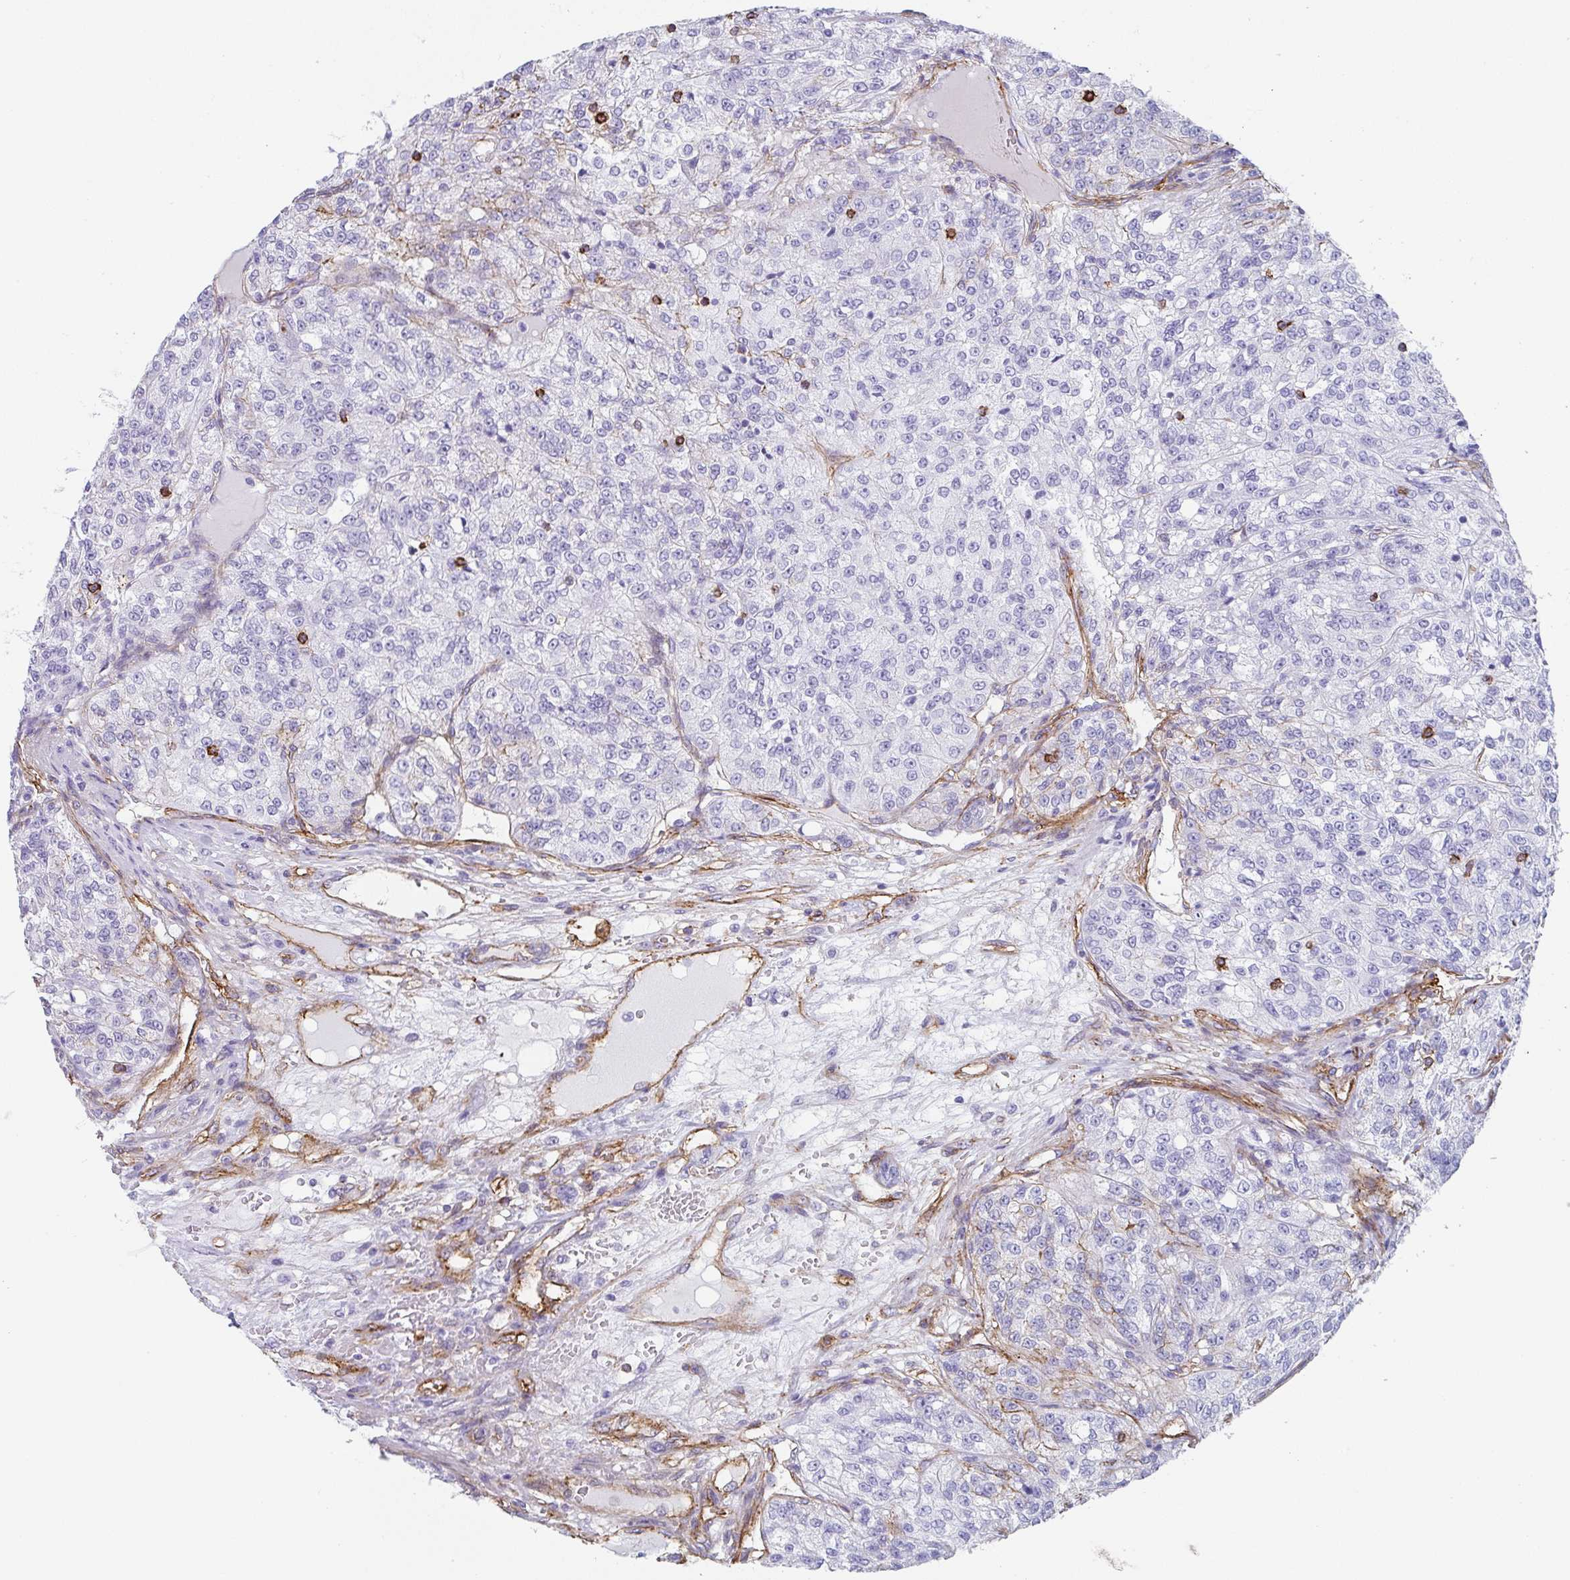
{"staining": {"intensity": "negative", "quantity": "none", "location": "none"}, "tissue": "renal cancer", "cell_type": "Tumor cells", "image_type": "cancer", "snomed": [{"axis": "morphology", "description": "Adenocarcinoma, NOS"}, {"axis": "topography", "description": "Kidney"}], "caption": "Renal adenocarcinoma was stained to show a protein in brown. There is no significant staining in tumor cells.", "gene": "DBN1", "patient": {"sex": "female", "age": 63}}